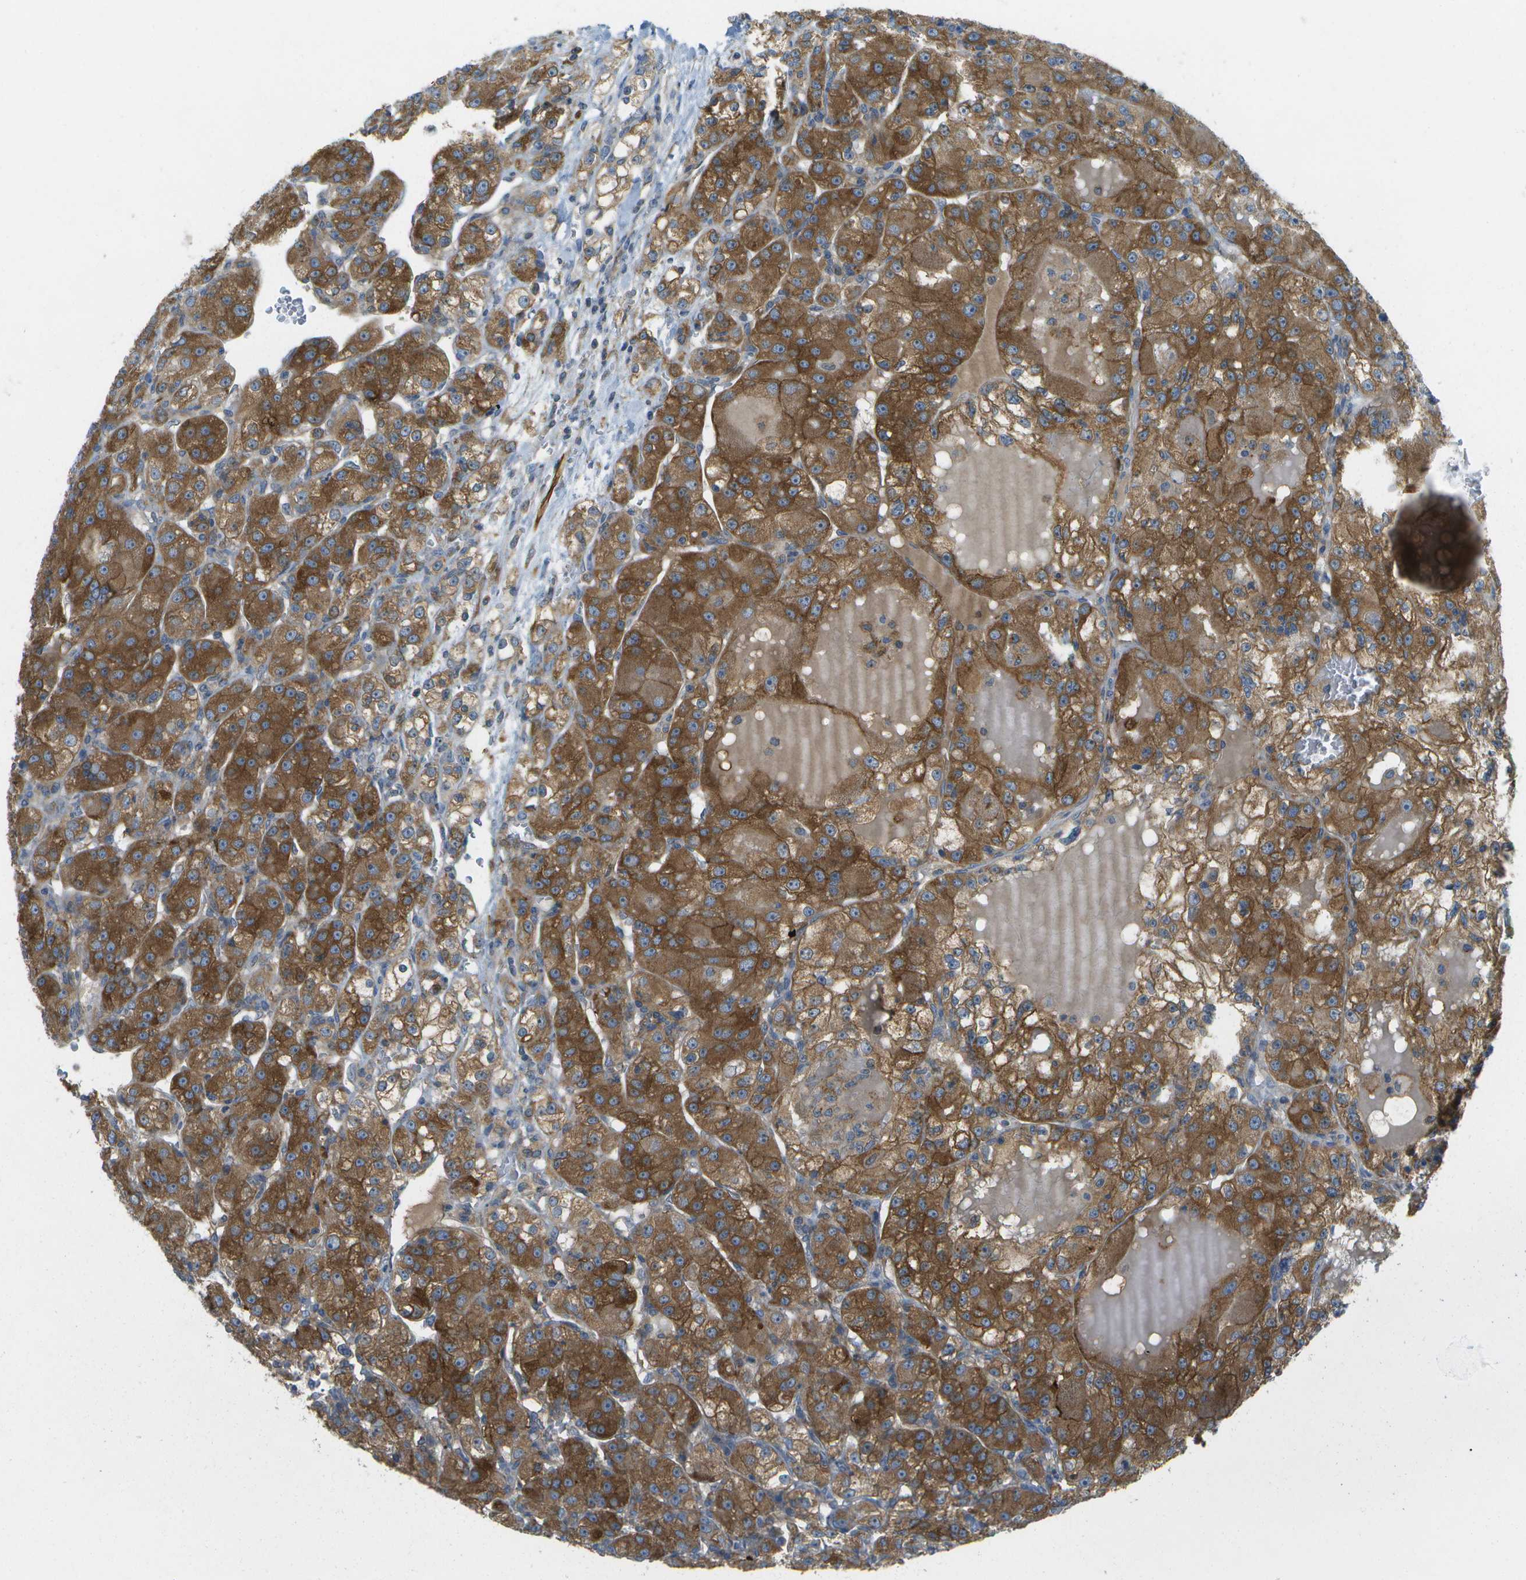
{"staining": {"intensity": "strong", "quantity": ">75%", "location": "cytoplasmic/membranous"}, "tissue": "renal cancer", "cell_type": "Tumor cells", "image_type": "cancer", "snomed": [{"axis": "morphology", "description": "Normal tissue, NOS"}, {"axis": "morphology", "description": "Adenocarcinoma, NOS"}, {"axis": "topography", "description": "Kidney"}], "caption": "Brown immunohistochemical staining in renal adenocarcinoma reveals strong cytoplasmic/membranous expression in approximately >75% of tumor cells. Immunohistochemistry stains the protein in brown and the nuclei are stained blue.", "gene": "WNK2", "patient": {"sex": "male", "age": 61}}